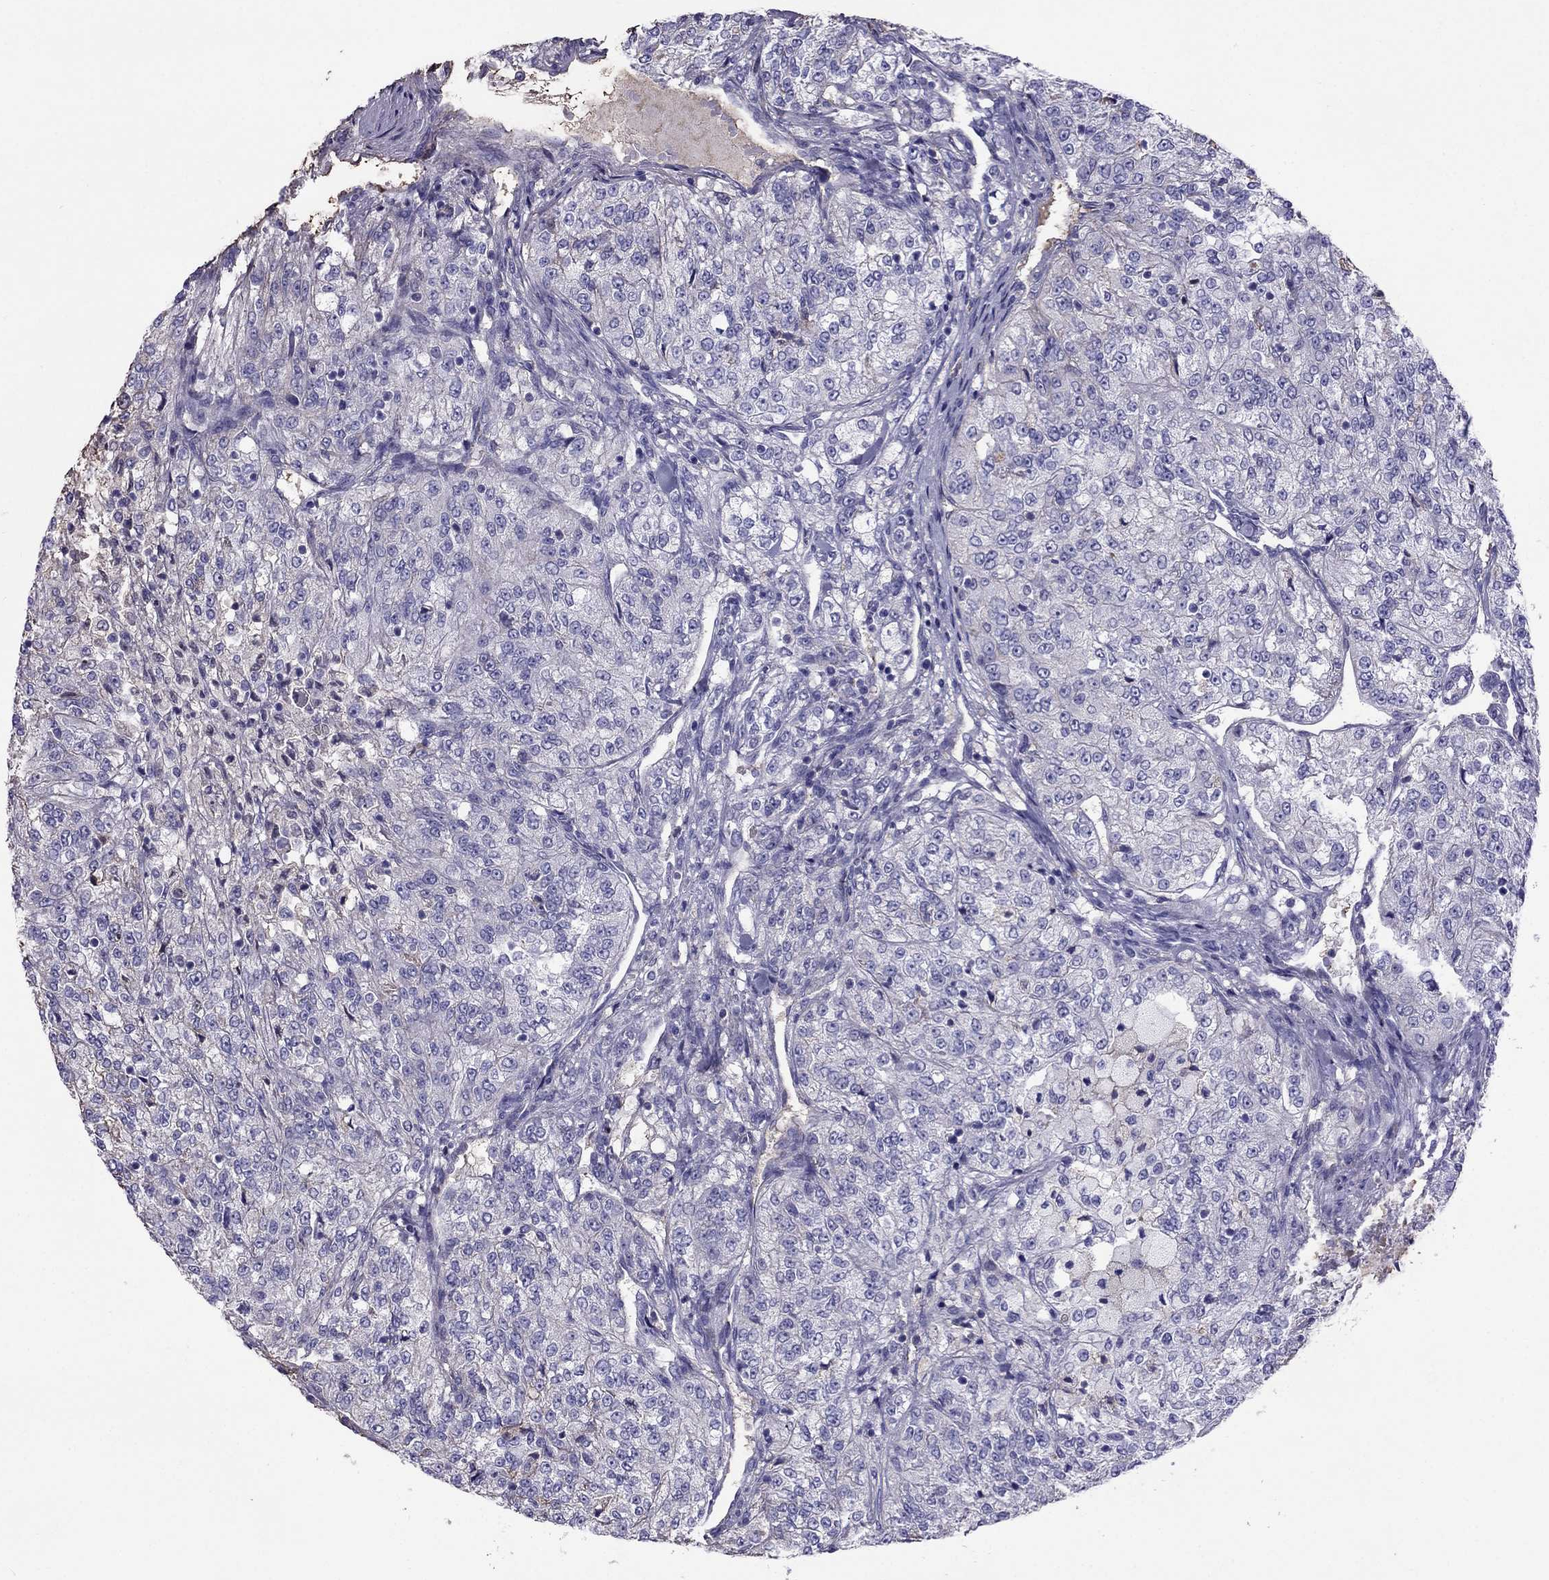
{"staining": {"intensity": "negative", "quantity": "none", "location": "none"}, "tissue": "renal cancer", "cell_type": "Tumor cells", "image_type": "cancer", "snomed": [{"axis": "morphology", "description": "Adenocarcinoma, NOS"}, {"axis": "topography", "description": "Kidney"}], "caption": "High magnification brightfield microscopy of adenocarcinoma (renal) stained with DAB (3,3'-diaminobenzidine) (brown) and counterstained with hematoxylin (blue): tumor cells show no significant positivity.", "gene": "TBC1D21", "patient": {"sex": "female", "age": 63}}